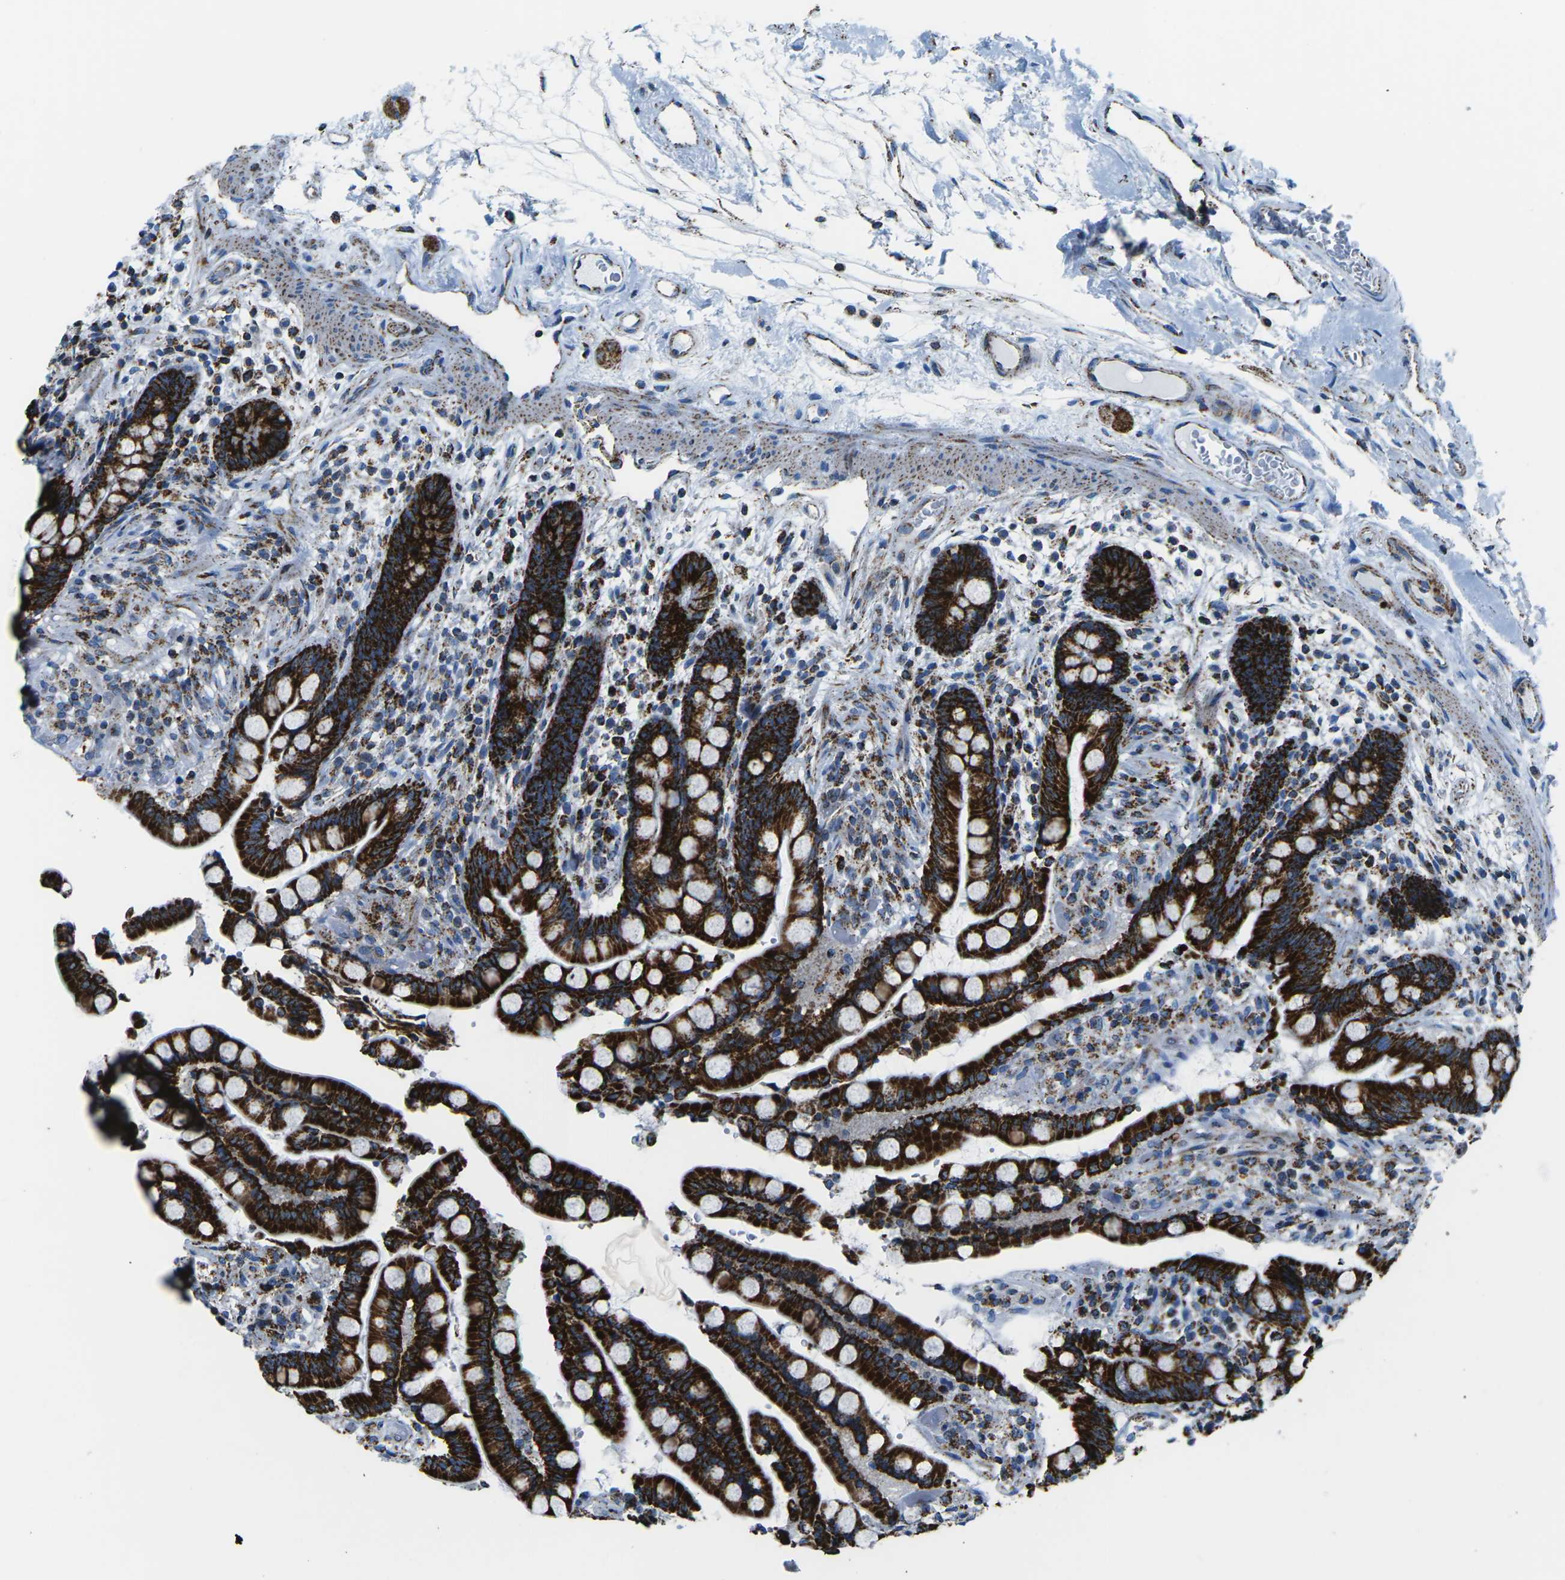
{"staining": {"intensity": "moderate", "quantity": ">75%", "location": "cytoplasmic/membranous"}, "tissue": "colon", "cell_type": "Endothelial cells", "image_type": "normal", "snomed": [{"axis": "morphology", "description": "Normal tissue, NOS"}, {"axis": "topography", "description": "Colon"}], "caption": "The immunohistochemical stain labels moderate cytoplasmic/membranous expression in endothelial cells of benign colon.", "gene": "MT", "patient": {"sex": "male", "age": 73}}